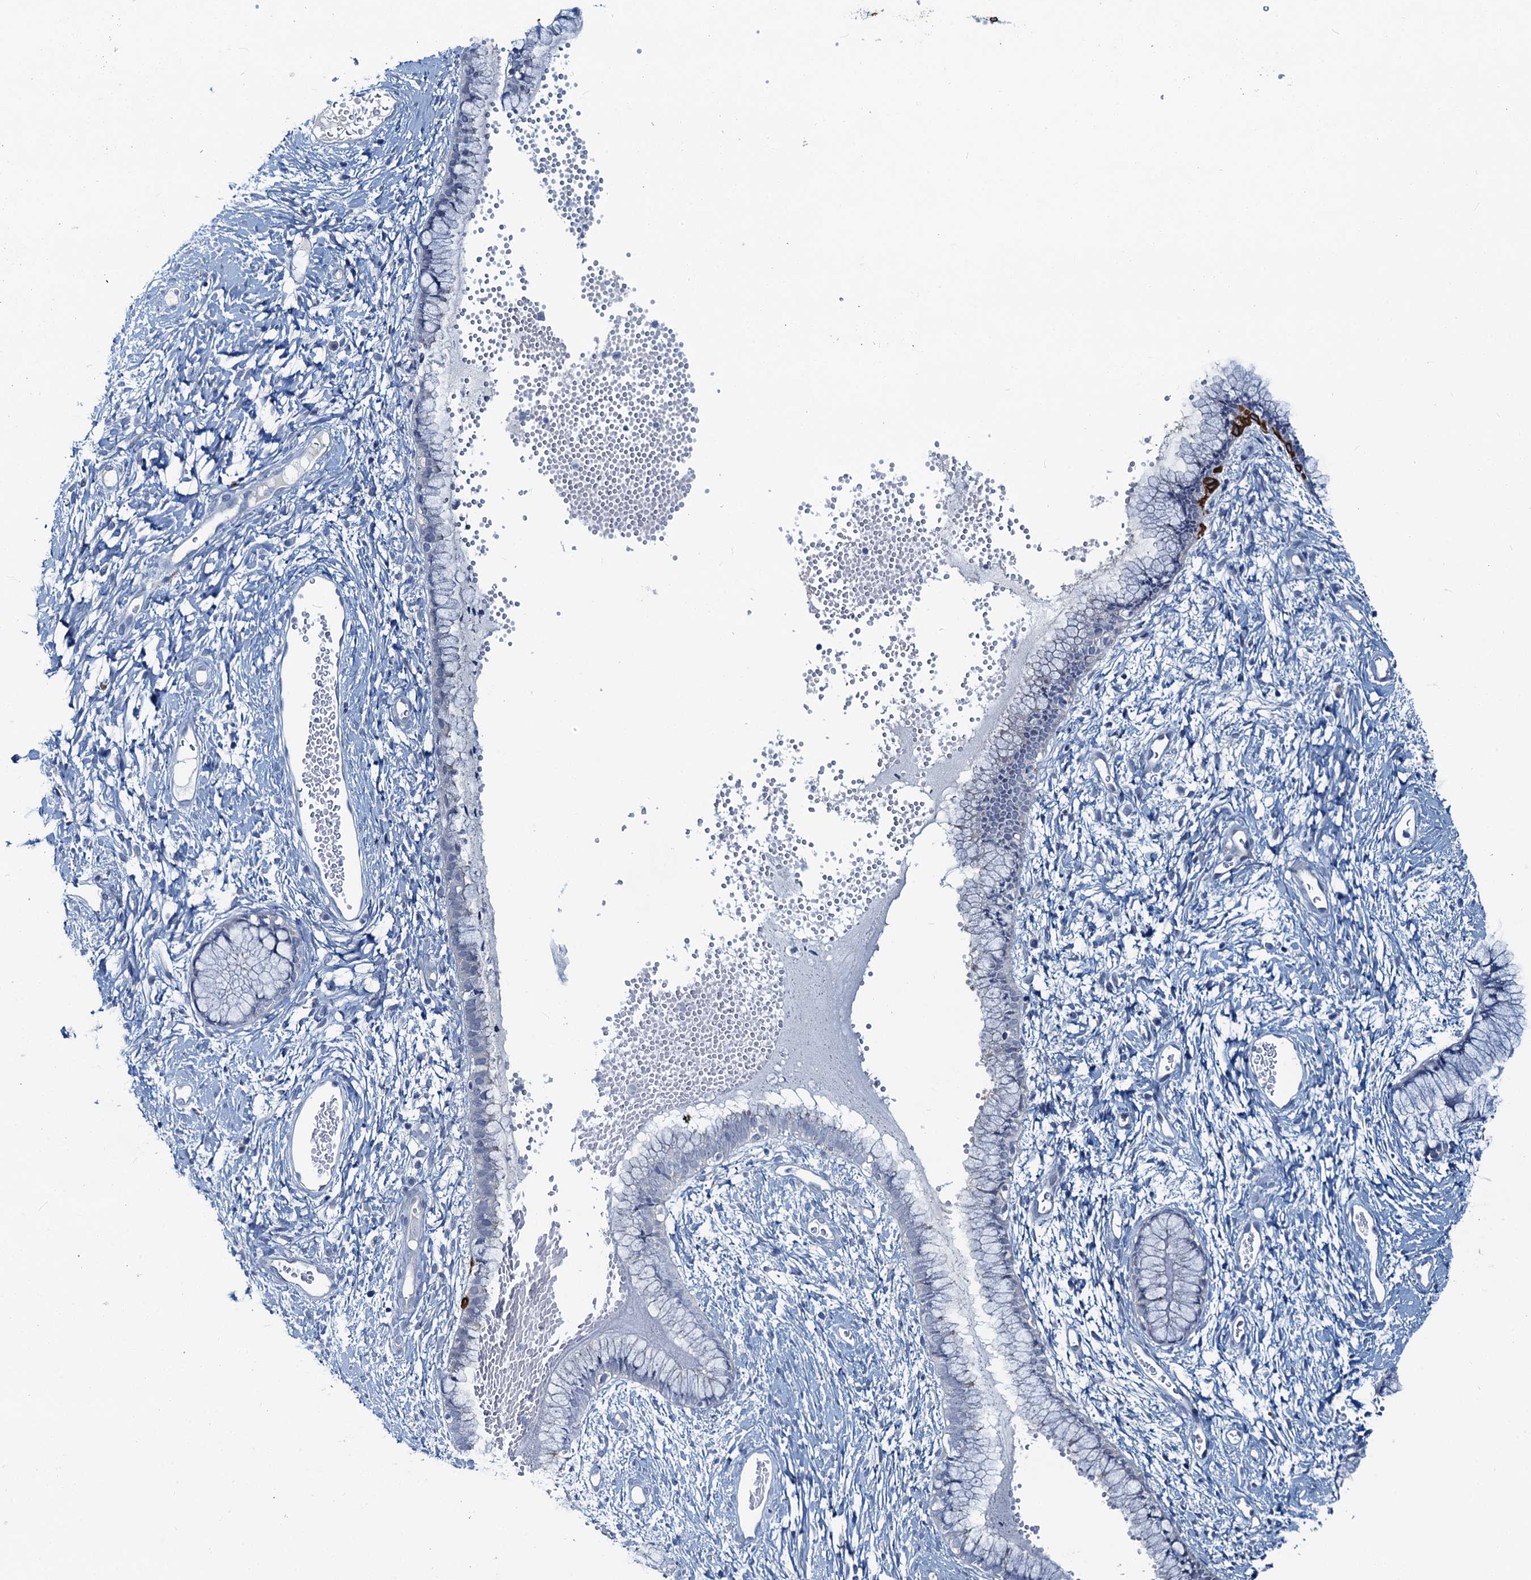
{"staining": {"intensity": "negative", "quantity": "none", "location": "none"}, "tissue": "cervix", "cell_type": "Glandular cells", "image_type": "normal", "snomed": [{"axis": "morphology", "description": "Normal tissue, NOS"}, {"axis": "topography", "description": "Cervix"}], "caption": "Immunohistochemistry (IHC) micrograph of normal cervix stained for a protein (brown), which exhibits no positivity in glandular cells. (DAB (3,3'-diaminobenzidine) IHC with hematoxylin counter stain).", "gene": "ASTE1", "patient": {"sex": "female", "age": 42}}